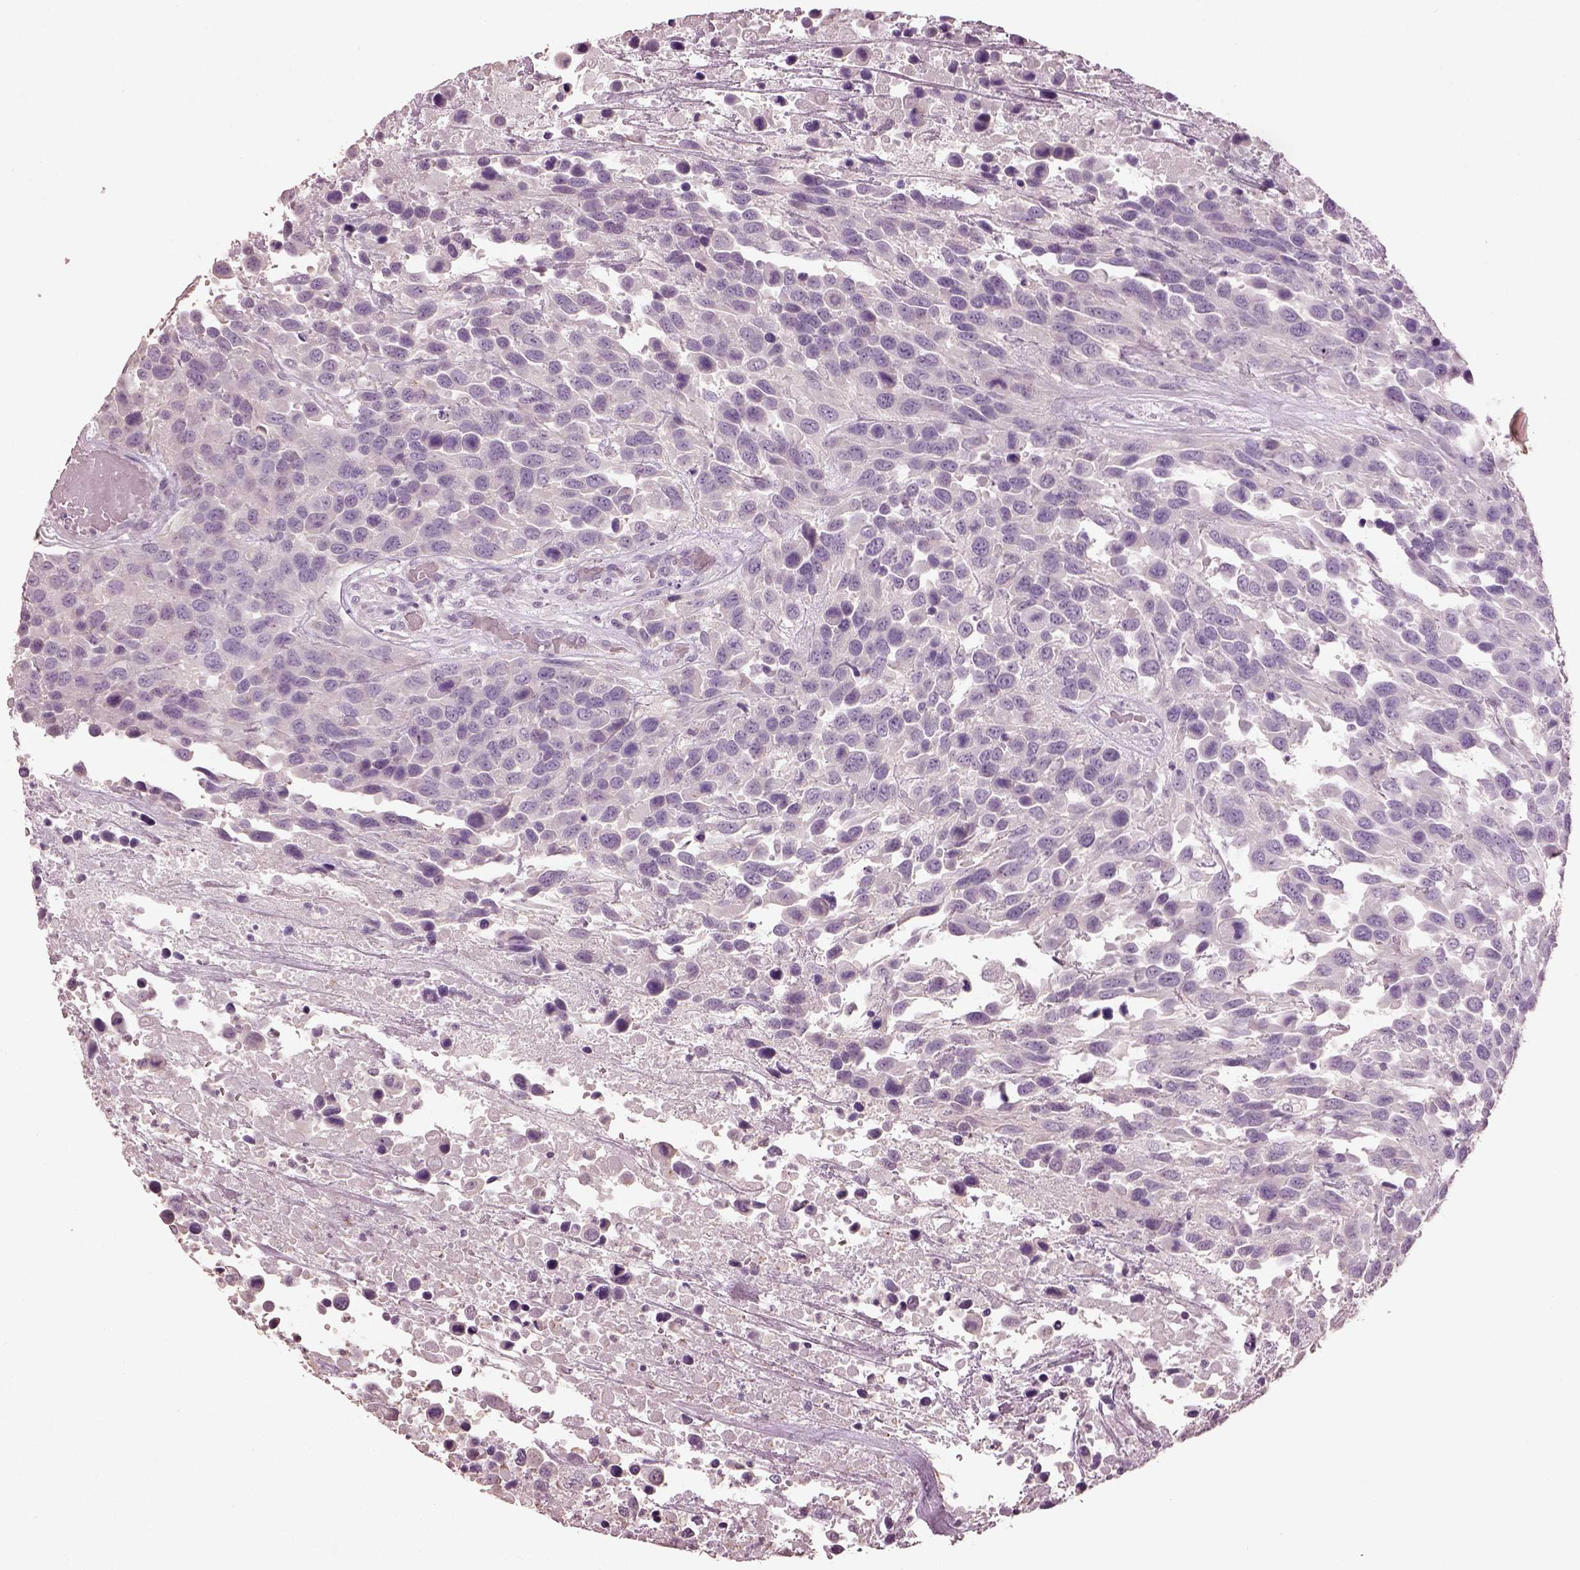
{"staining": {"intensity": "negative", "quantity": "none", "location": "none"}, "tissue": "urothelial cancer", "cell_type": "Tumor cells", "image_type": "cancer", "snomed": [{"axis": "morphology", "description": "Urothelial carcinoma, High grade"}, {"axis": "topography", "description": "Urinary bladder"}], "caption": "Immunohistochemistry (IHC) micrograph of neoplastic tissue: human high-grade urothelial carcinoma stained with DAB reveals no significant protein expression in tumor cells. (DAB (3,3'-diaminobenzidine) immunohistochemistry (IHC), high magnification).", "gene": "KCNIP3", "patient": {"sex": "female", "age": 70}}